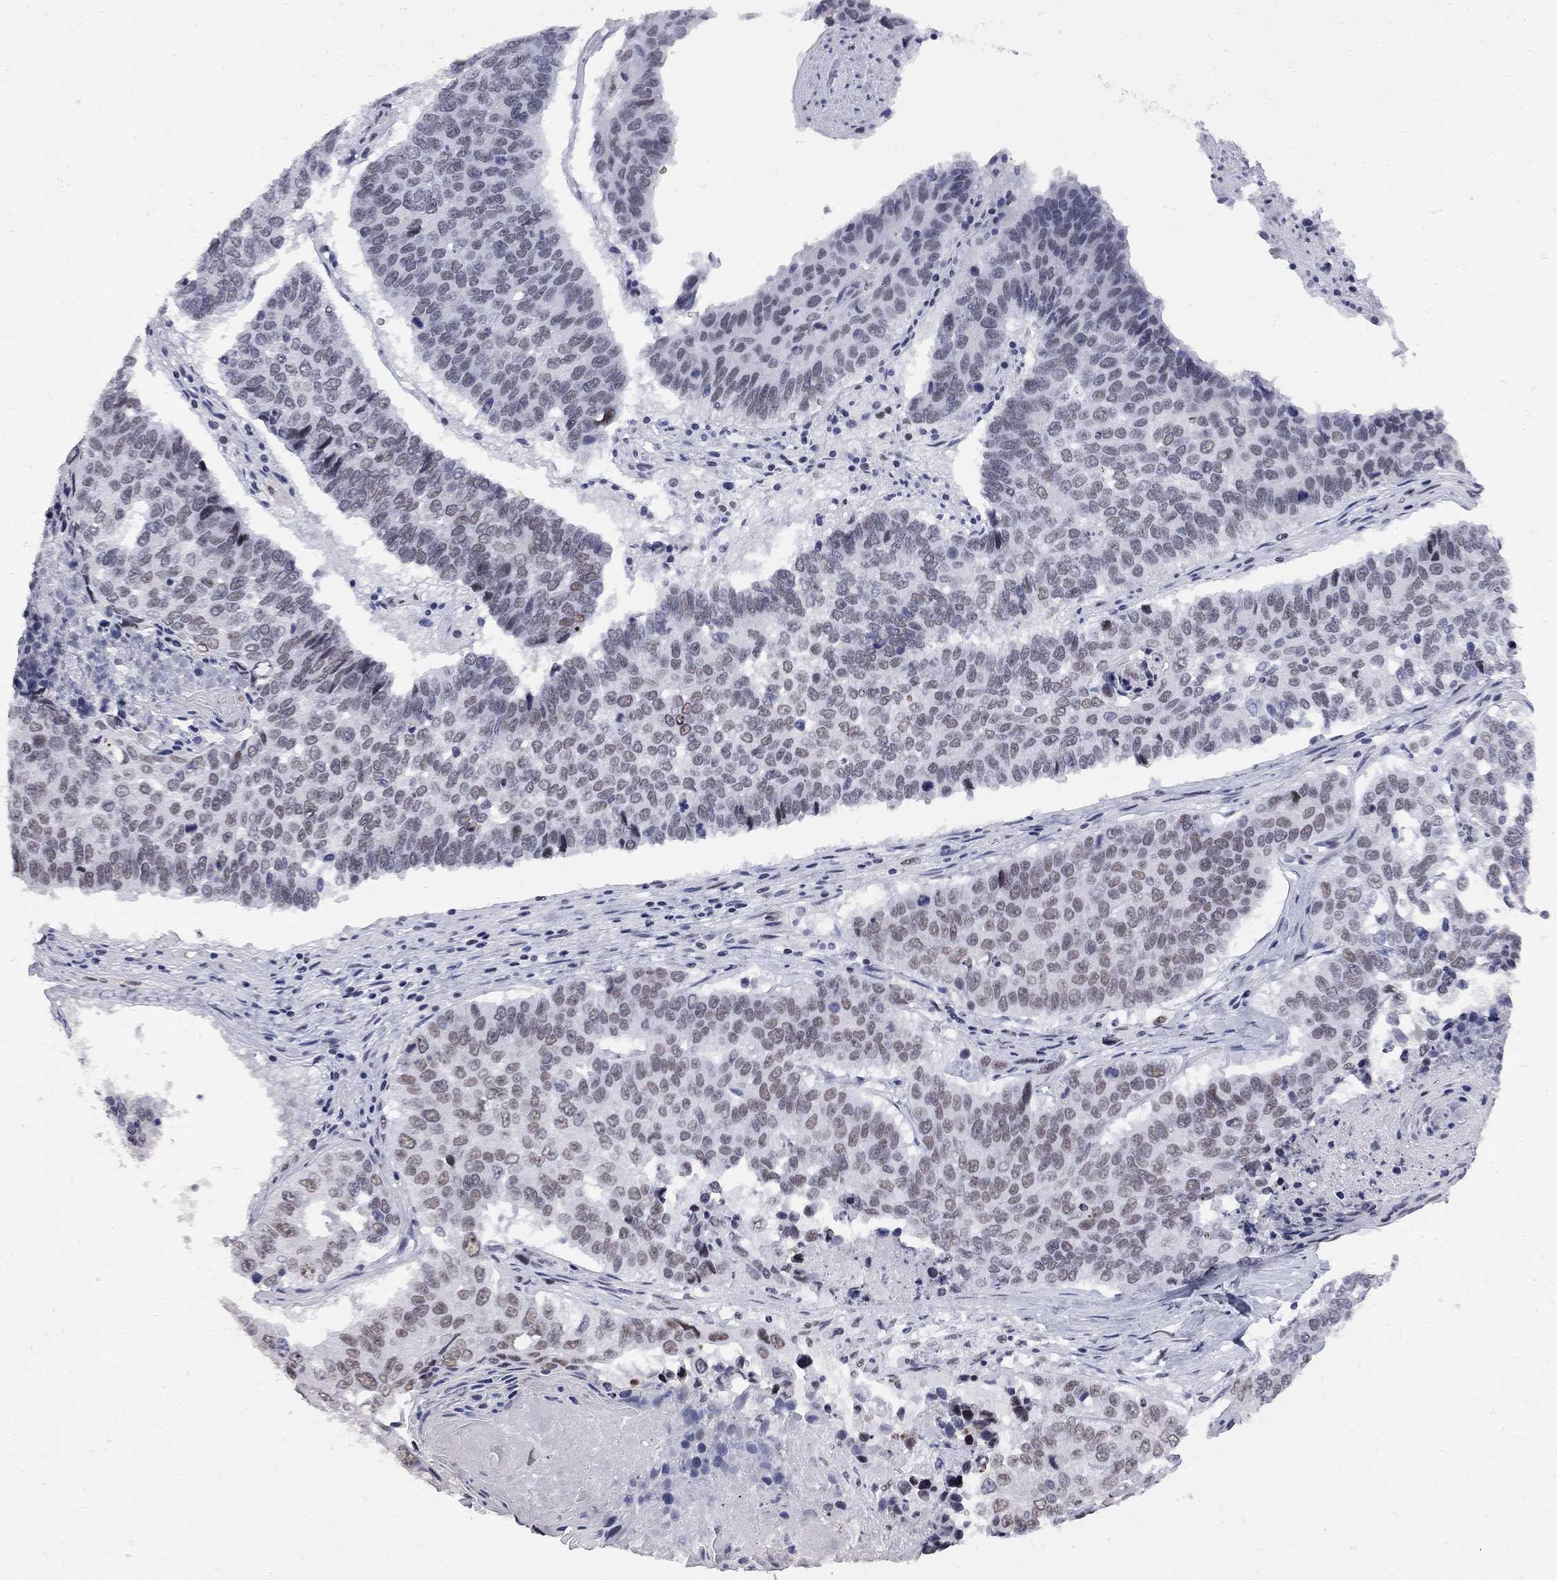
{"staining": {"intensity": "weak", "quantity": "<25%", "location": "nuclear"}, "tissue": "lung cancer", "cell_type": "Tumor cells", "image_type": "cancer", "snomed": [{"axis": "morphology", "description": "Squamous cell carcinoma, NOS"}, {"axis": "topography", "description": "Lung"}], "caption": "This image is of lung squamous cell carcinoma stained with immunohistochemistry to label a protein in brown with the nuclei are counter-stained blue. There is no positivity in tumor cells.", "gene": "ZBTB47", "patient": {"sex": "male", "age": 73}}